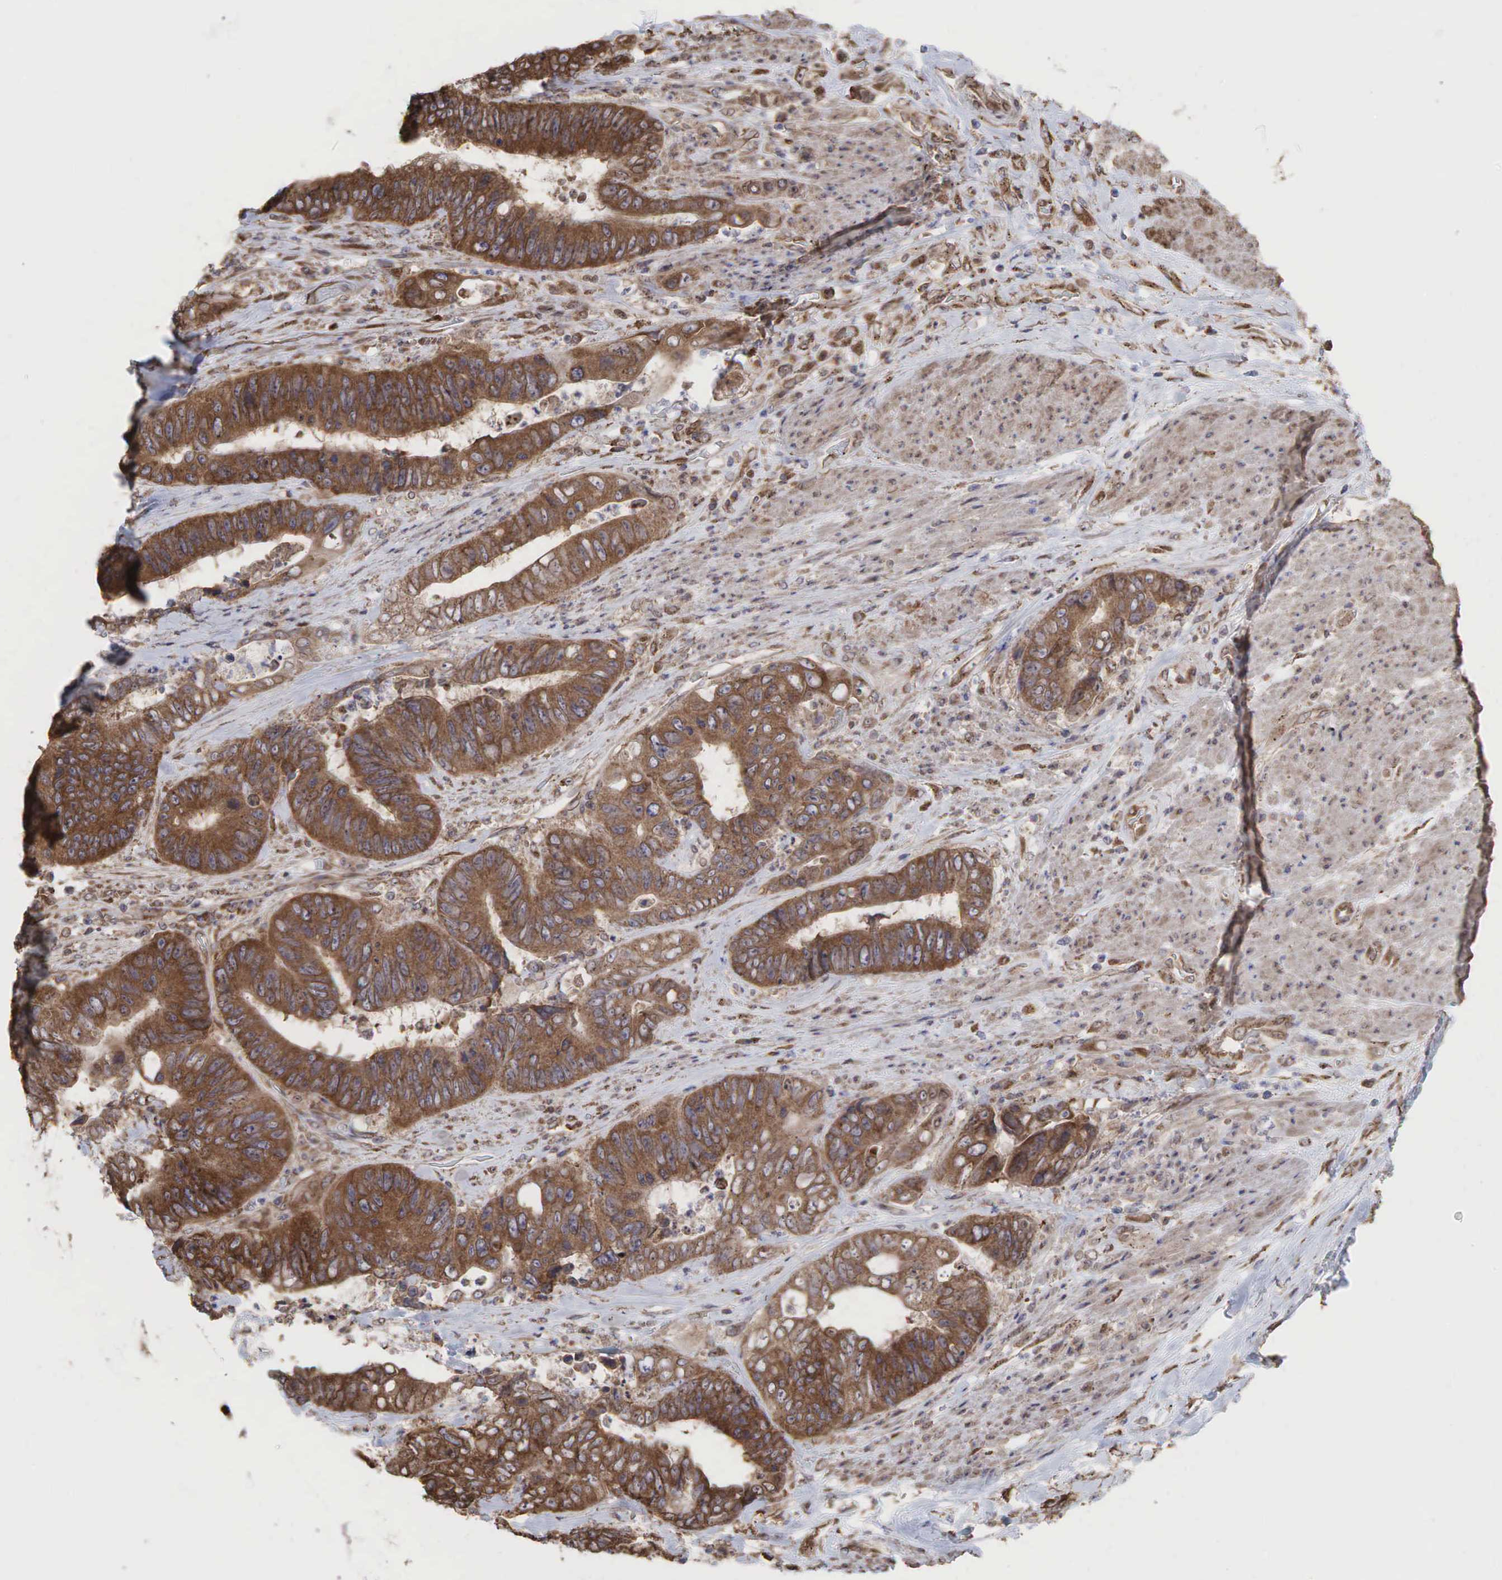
{"staining": {"intensity": "moderate", "quantity": ">75%", "location": "cytoplasmic/membranous"}, "tissue": "colorectal cancer", "cell_type": "Tumor cells", "image_type": "cancer", "snomed": [{"axis": "morphology", "description": "Adenocarcinoma, NOS"}, {"axis": "topography", "description": "Rectum"}], "caption": "An image showing moderate cytoplasmic/membranous positivity in about >75% of tumor cells in colorectal adenocarcinoma, as visualized by brown immunohistochemical staining.", "gene": "PABPC5", "patient": {"sex": "female", "age": 65}}